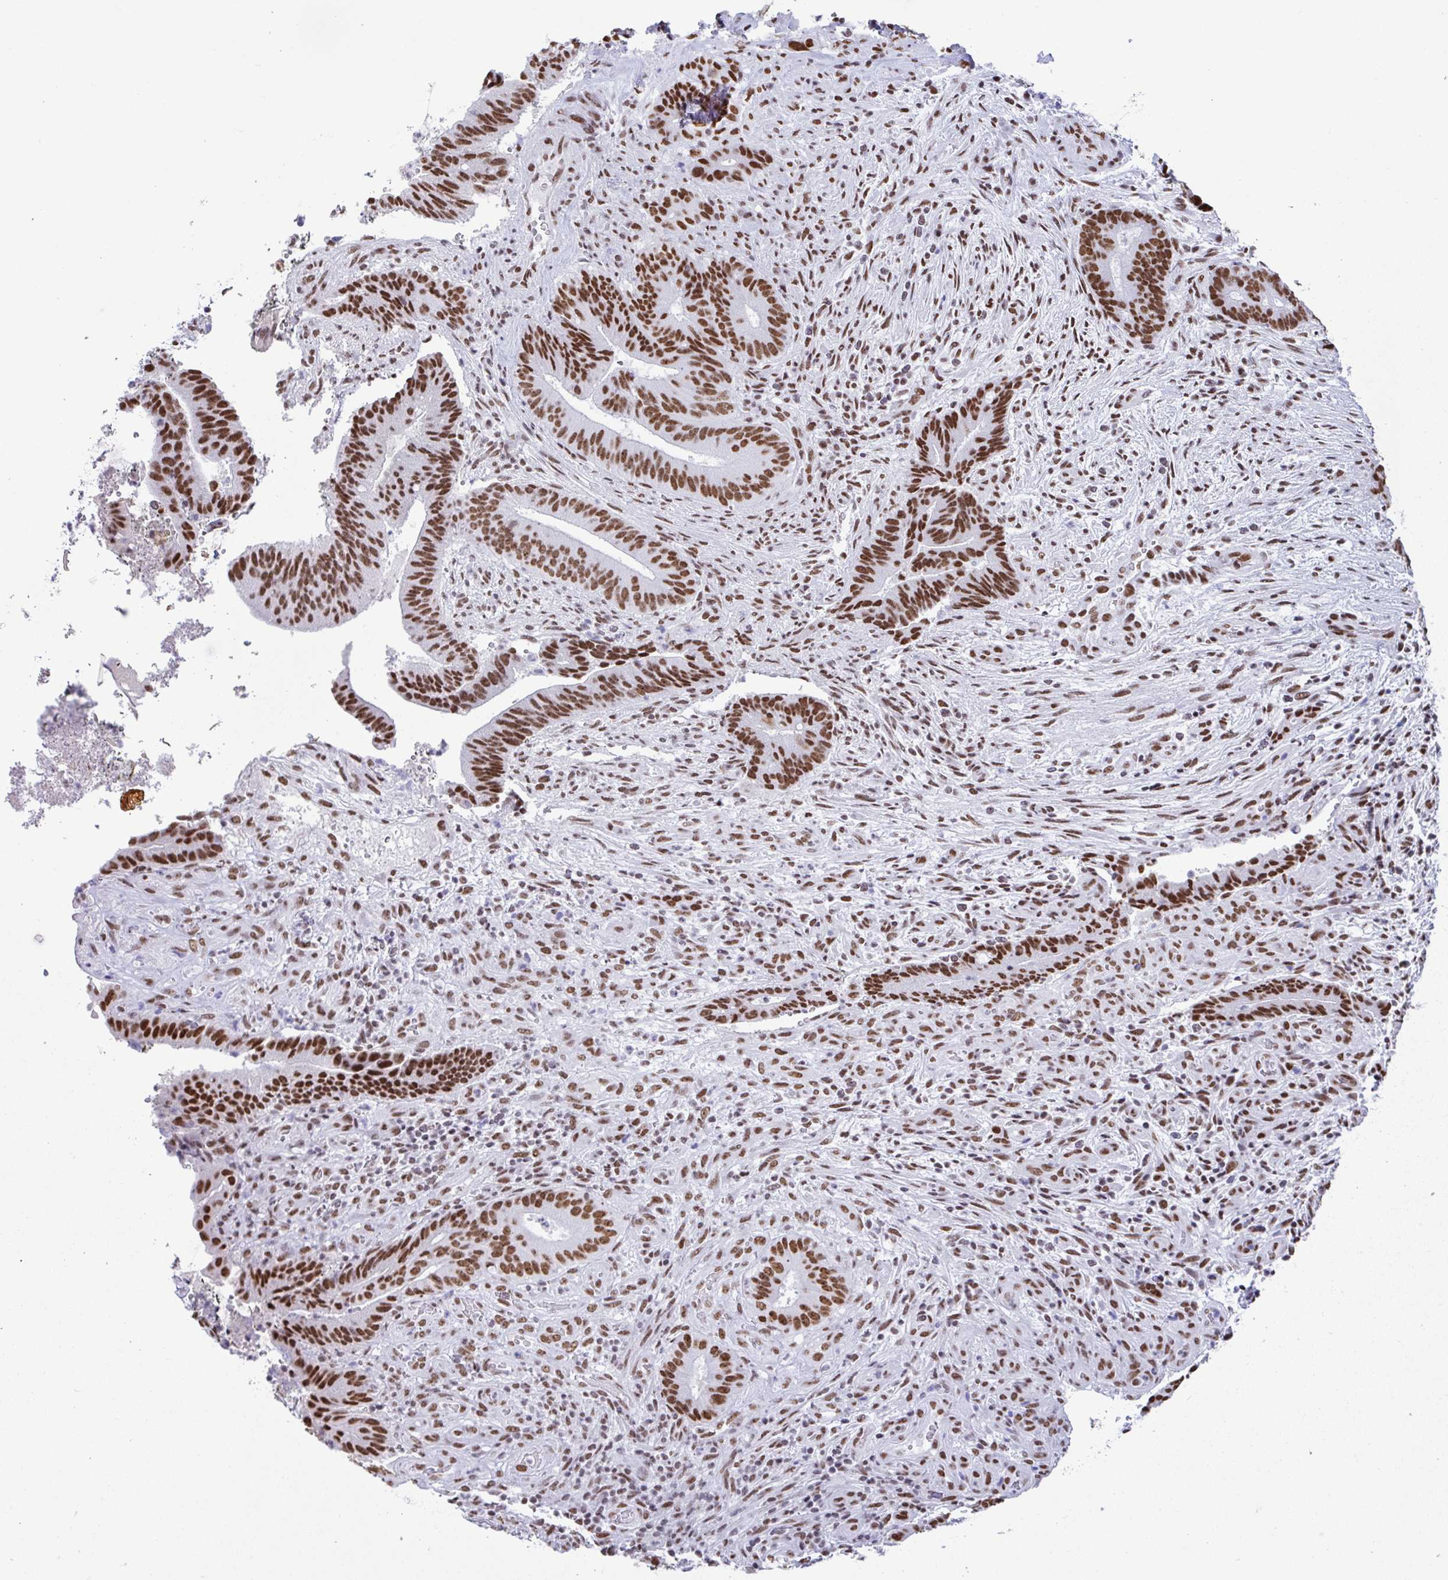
{"staining": {"intensity": "strong", "quantity": ">75%", "location": "nuclear"}, "tissue": "colorectal cancer", "cell_type": "Tumor cells", "image_type": "cancer", "snomed": [{"axis": "morphology", "description": "Adenocarcinoma, NOS"}, {"axis": "topography", "description": "Colon"}], "caption": "Immunohistochemistry (DAB (3,3'-diaminobenzidine)) staining of human colorectal cancer displays strong nuclear protein expression in approximately >75% of tumor cells. The protein of interest is stained brown, and the nuclei are stained in blue (DAB (3,3'-diaminobenzidine) IHC with brightfield microscopy, high magnification).", "gene": "DDX52", "patient": {"sex": "female", "age": 43}}